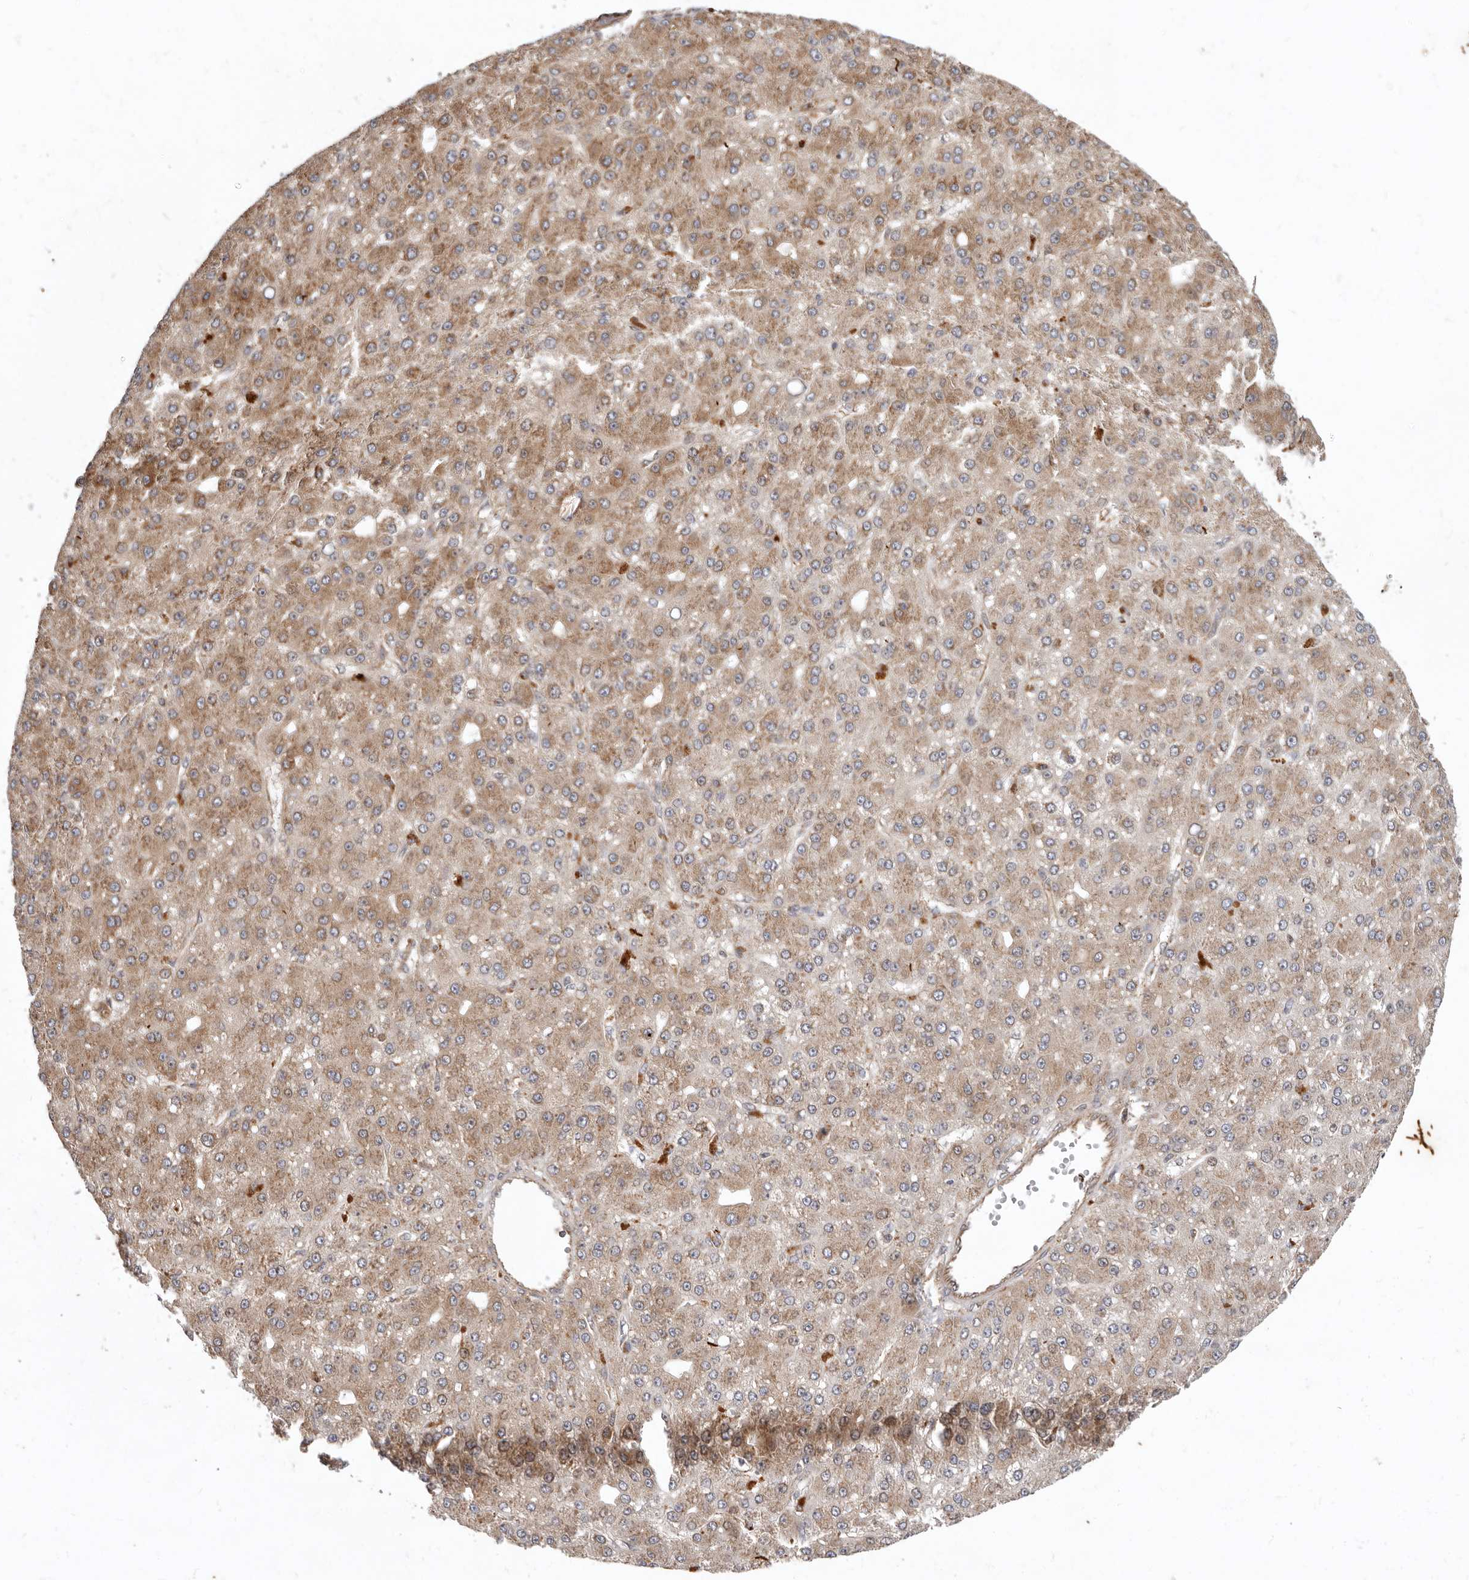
{"staining": {"intensity": "strong", "quantity": "25%-75%", "location": "cytoplasmic/membranous"}, "tissue": "liver cancer", "cell_type": "Tumor cells", "image_type": "cancer", "snomed": [{"axis": "morphology", "description": "Carcinoma, Hepatocellular, NOS"}, {"axis": "topography", "description": "Liver"}], "caption": "This image shows IHC staining of liver cancer, with high strong cytoplasmic/membranous staining in approximately 25%-75% of tumor cells.", "gene": "MRPS10", "patient": {"sex": "male", "age": 67}}